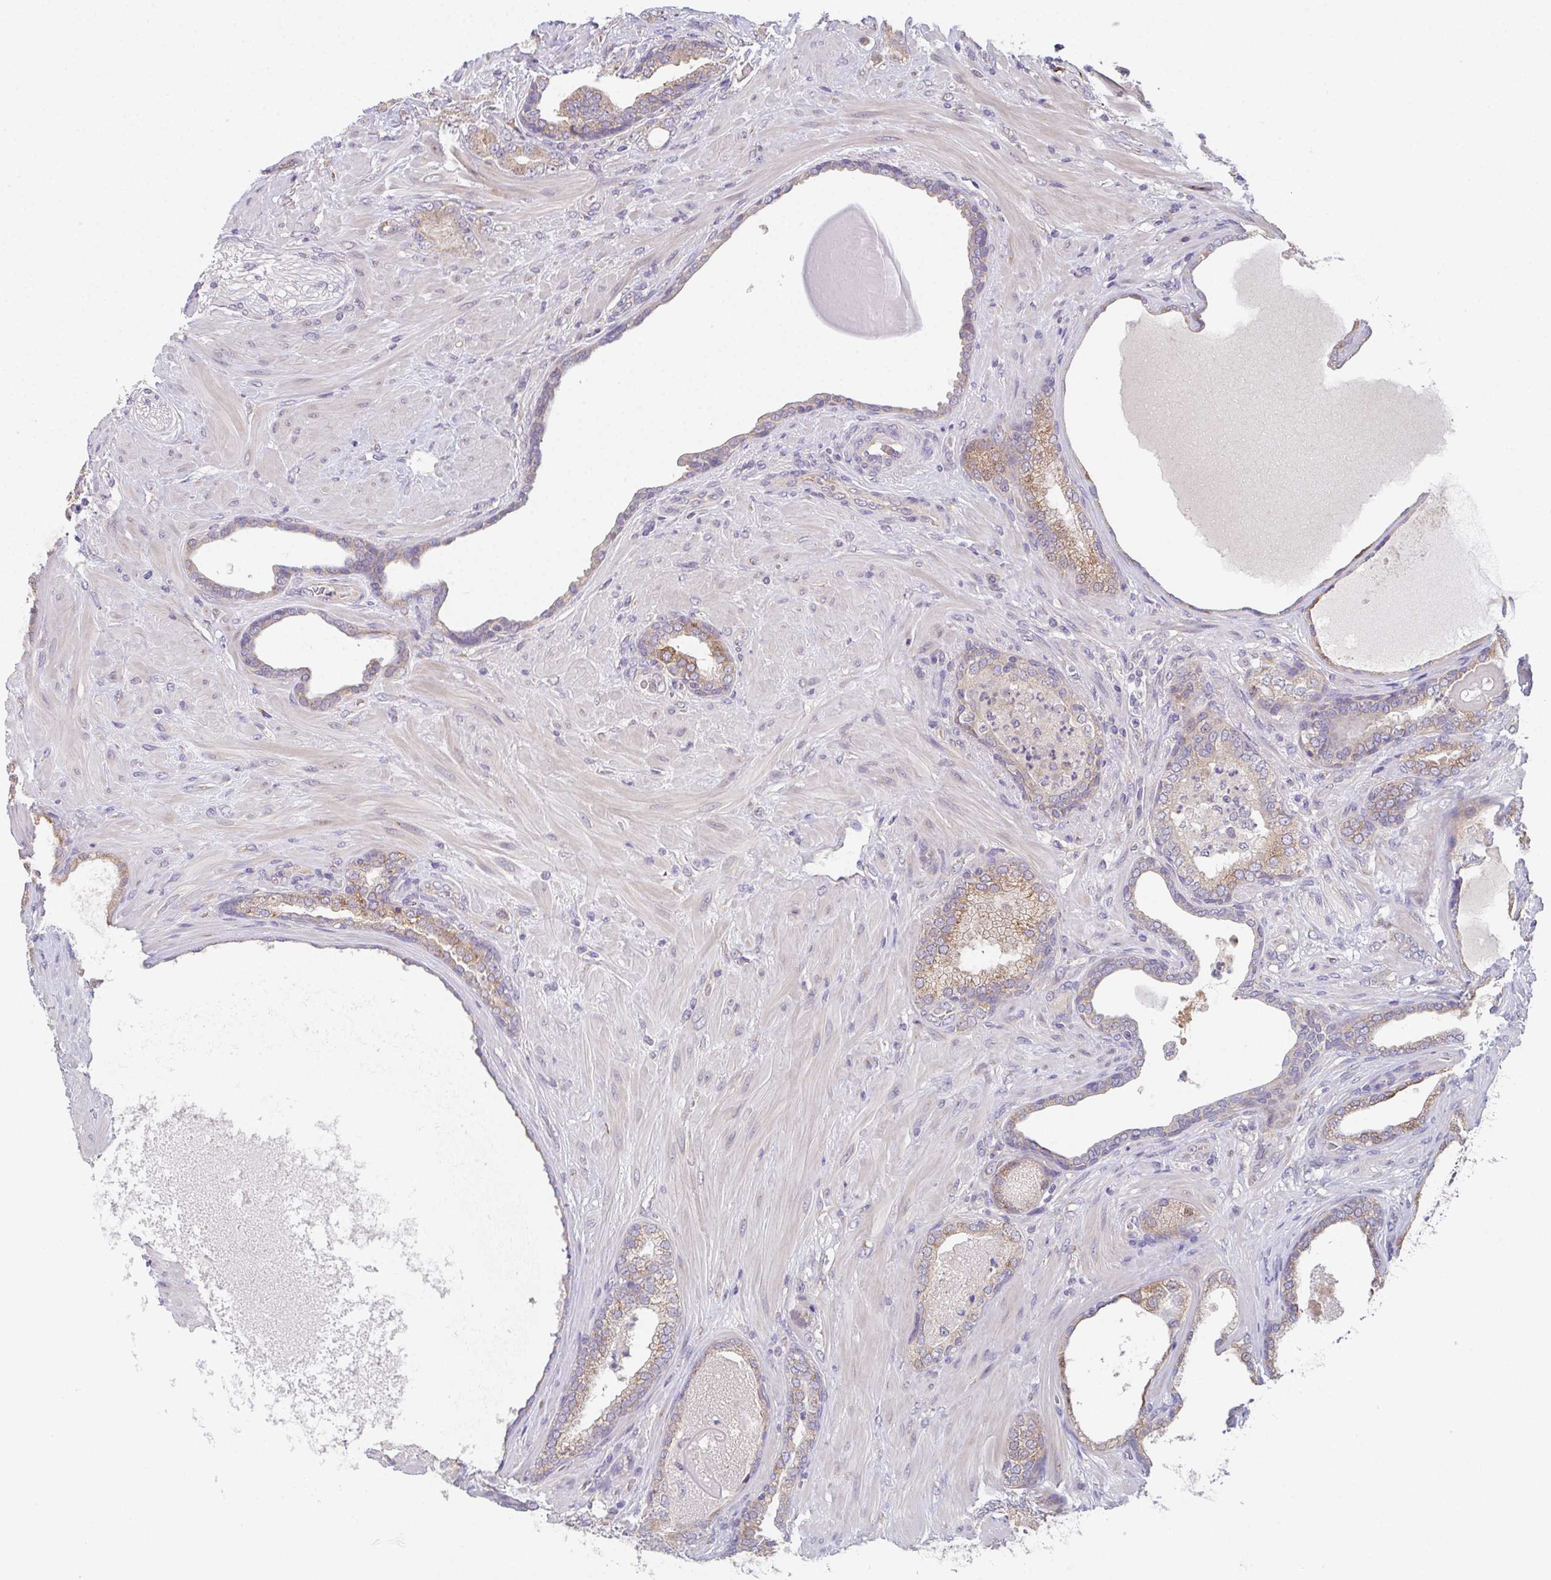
{"staining": {"intensity": "moderate", "quantity": "25%-75%", "location": "cytoplasmic/membranous"}, "tissue": "prostate cancer", "cell_type": "Tumor cells", "image_type": "cancer", "snomed": [{"axis": "morphology", "description": "Adenocarcinoma, High grade"}, {"axis": "topography", "description": "Prostate"}], "caption": "Human adenocarcinoma (high-grade) (prostate) stained with a protein marker exhibits moderate staining in tumor cells.", "gene": "TSPAN31", "patient": {"sex": "male", "age": 62}}